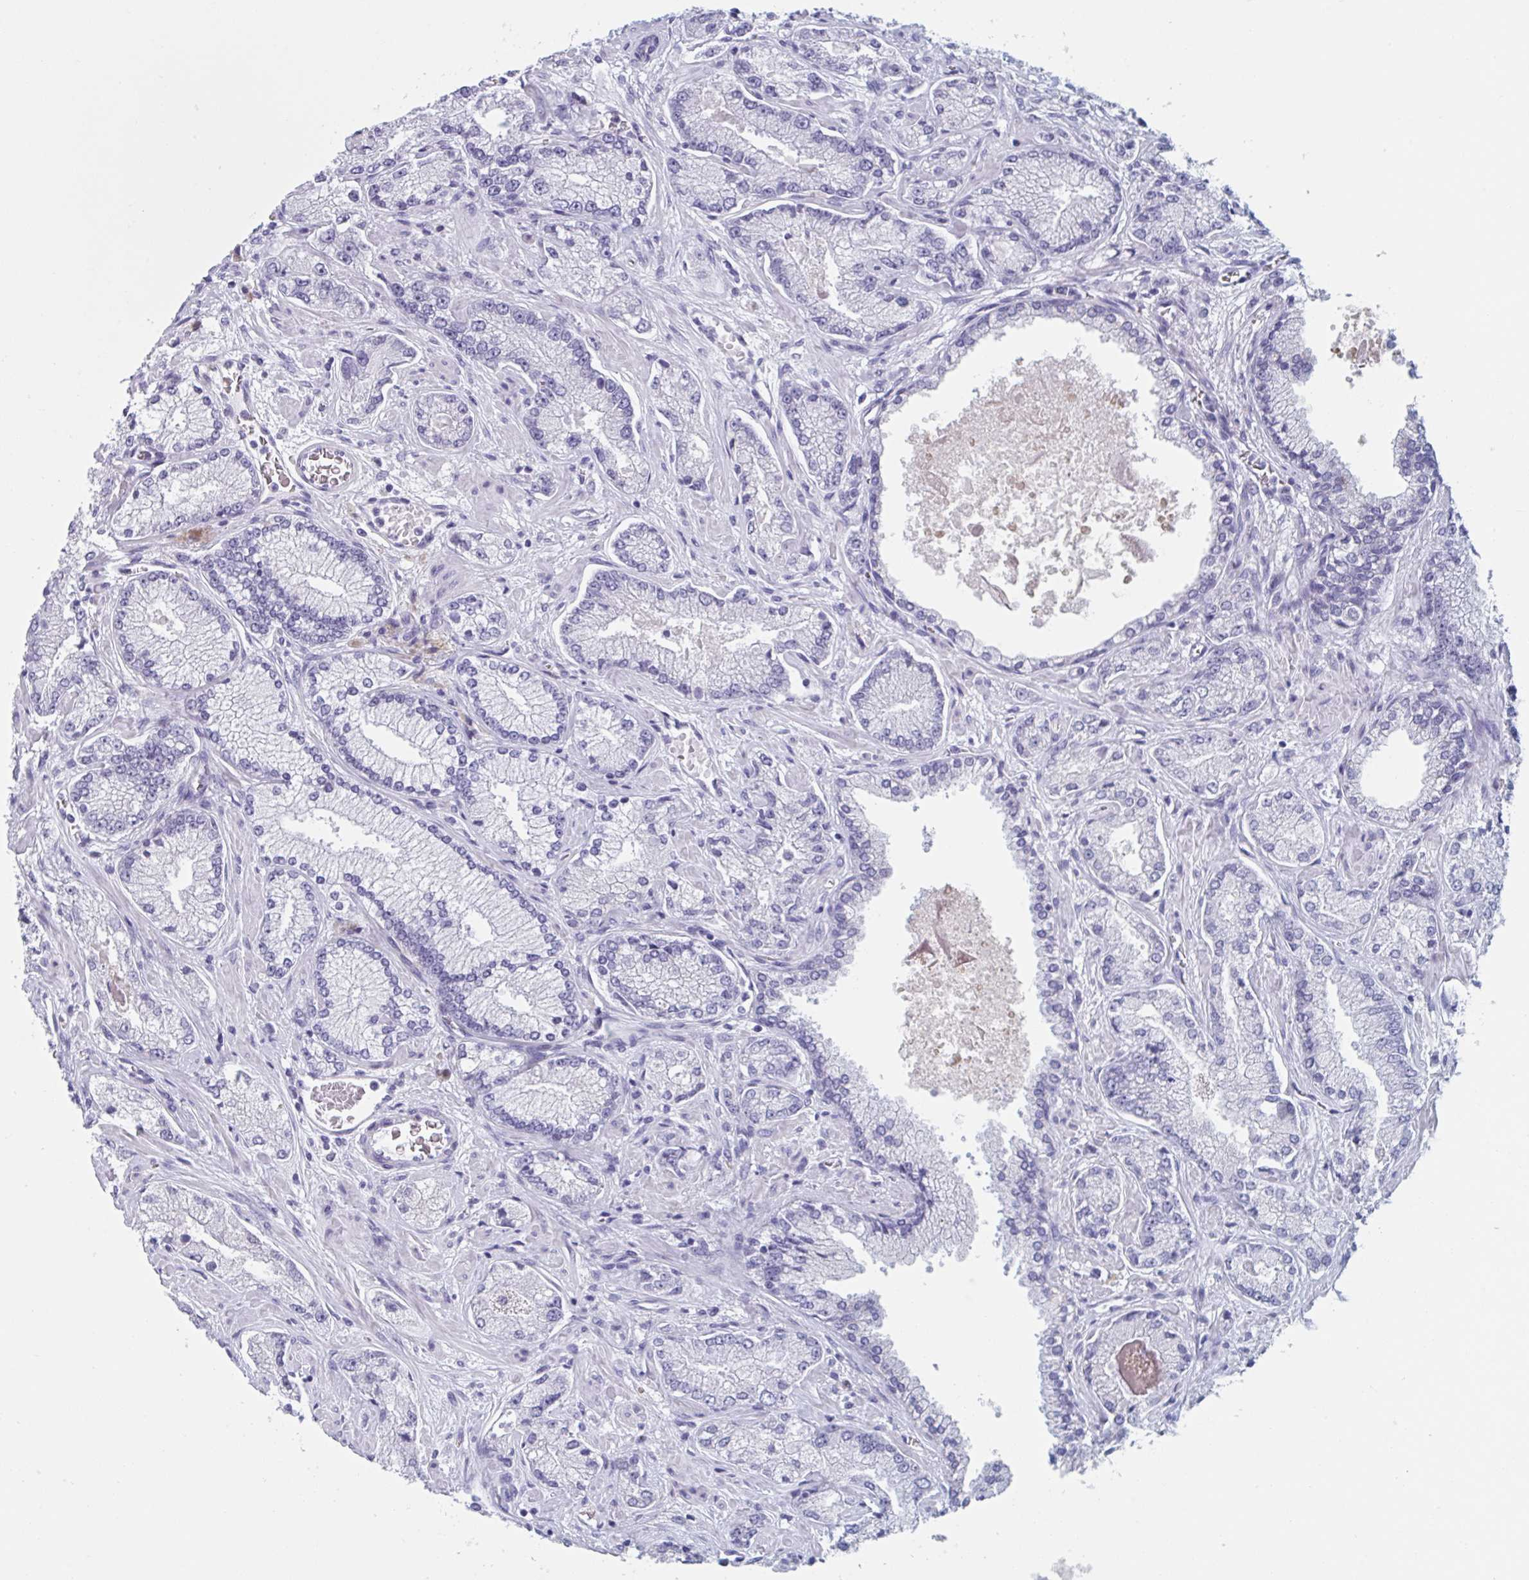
{"staining": {"intensity": "negative", "quantity": "none", "location": "none"}, "tissue": "prostate cancer", "cell_type": "Tumor cells", "image_type": "cancer", "snomed": [{"axis": "morphology", "description": "Normal tissue, NOS"}, {"axis": "morphology", "description": "Adenocarcinoma, High grade"}, {"axis": "topography", "description": "Prostate"}, {"axis": "topography", "description": "Peripheral nerve tissue"}], "caption": "Tumor cells show no significant expression in high-grade adenocarcinoma (prostate).", "gene": "HSD11B2", "patient": {"sex": "male", "age": 68}}